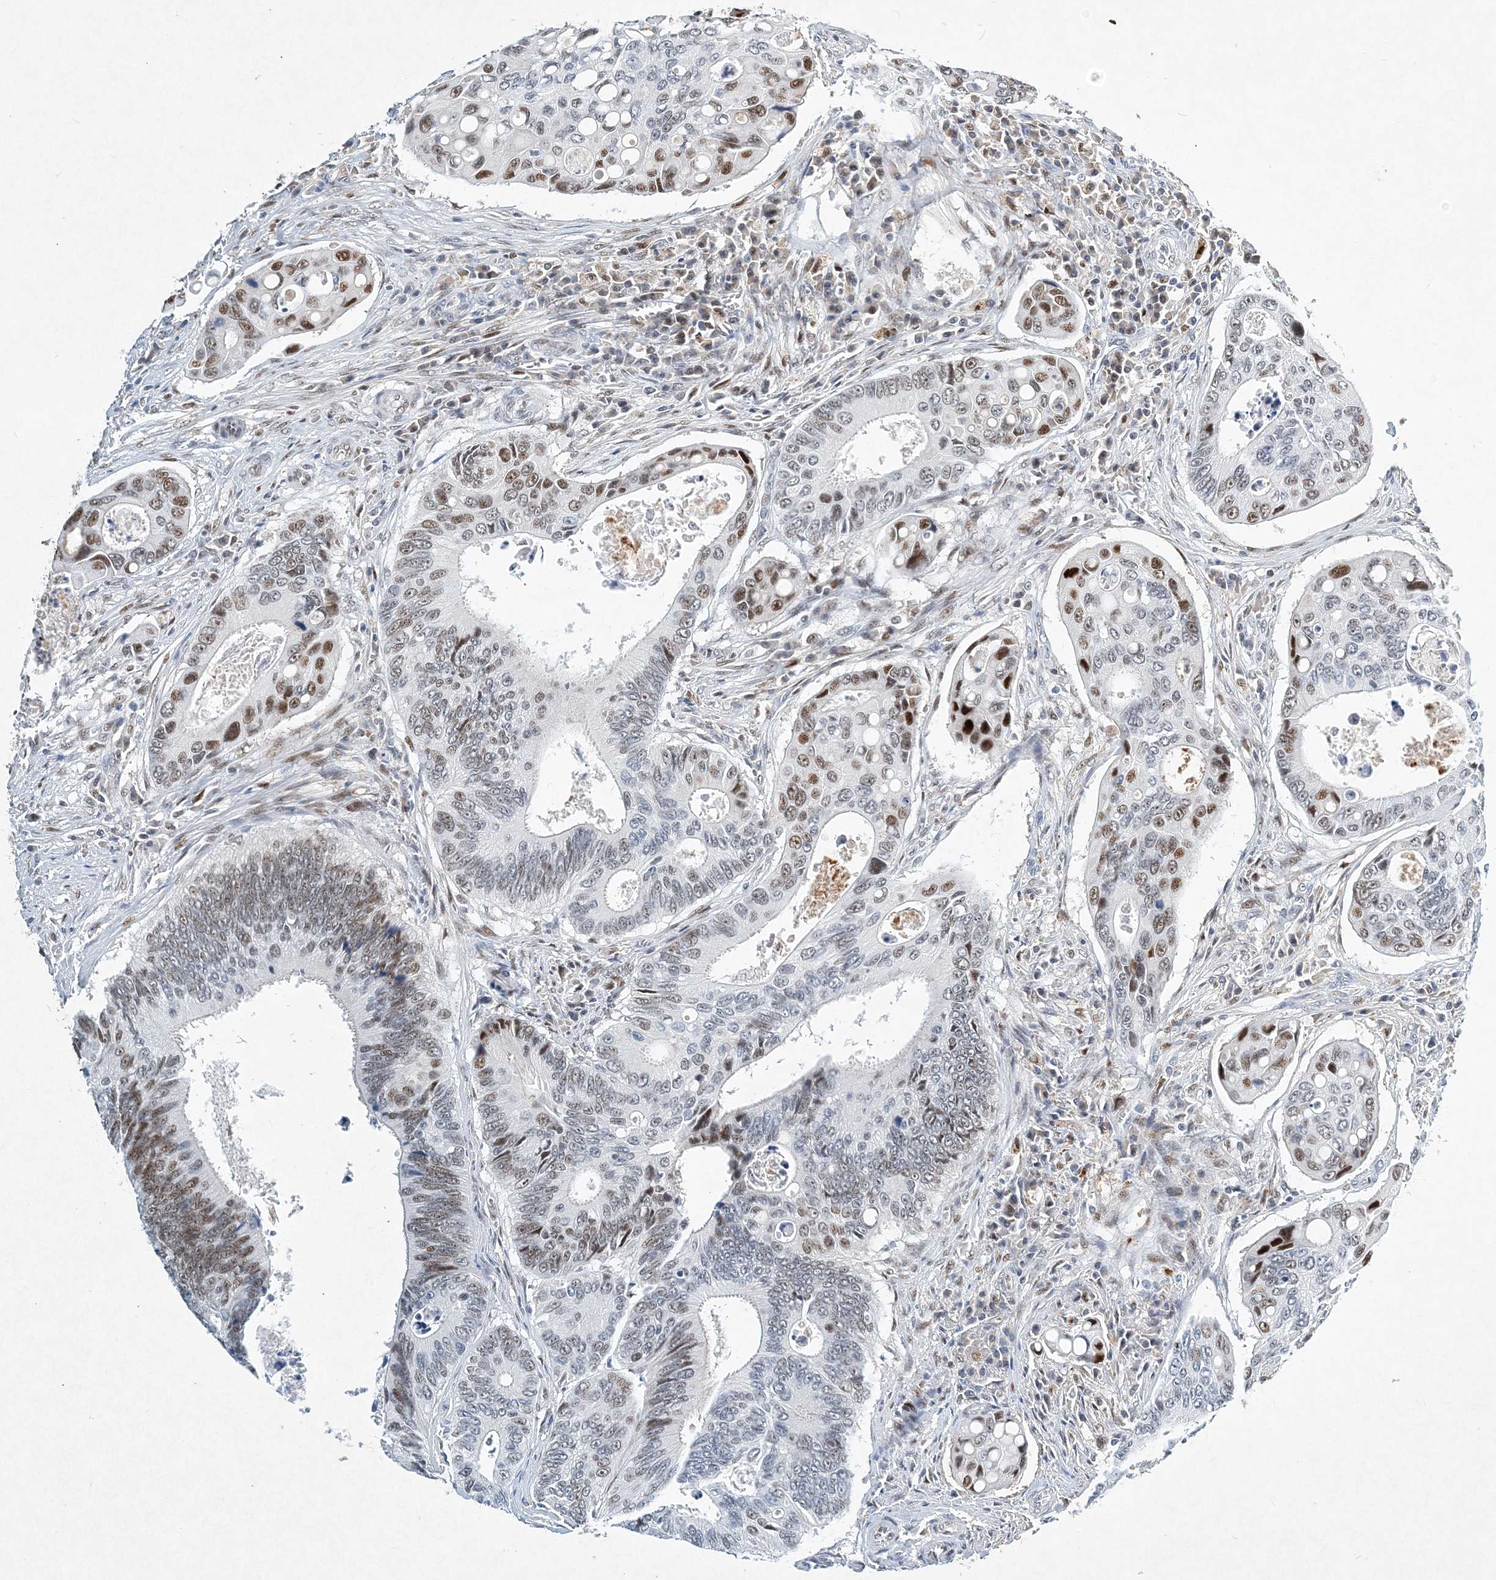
{"staining": {"intensity": "moderate", "quantity": "25%-75%", "location": "nuclear"}, "tissue": "colorectal cancer", "cell_type": "Tumor cells", "image_type": "cancer", "snomed": [{"axis": "morphology", "description": "Inflammation, NOS"}, {"axis": "morphology", "description": "Adenocarcinoma, NOS"}, {"axis": "topography", "description": "Colon"}], "caption": "Immunohistochemical staining of human colorectal adenocarcinoma demonstrates moderate nuclear protein staining in about 25%-75% of tumor cells.", "gene": "KPNA4", "patient": {"sex": "male", "age": 72}}